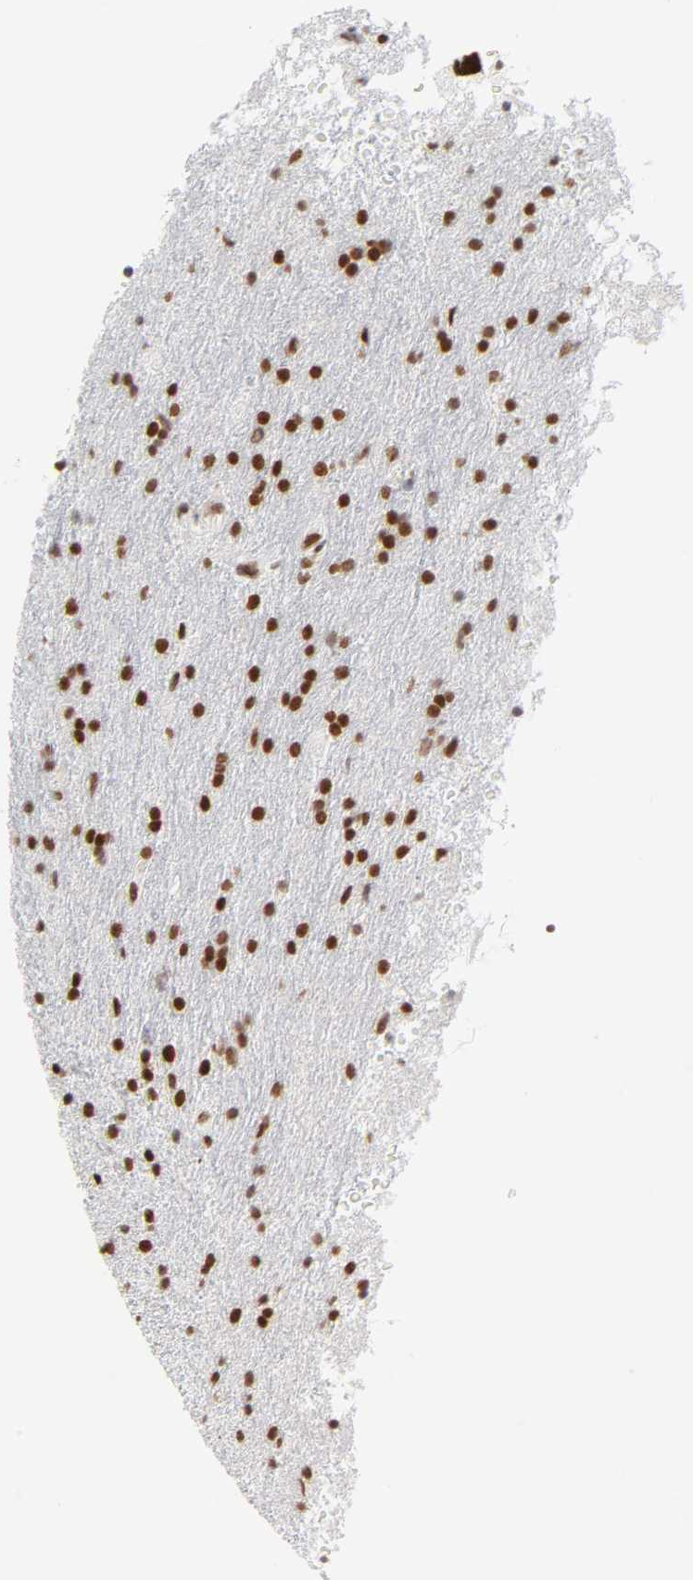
{"staining": {"intensity": "strong", "quantity": ">75%", "location": "nuclear"}, "tissue": "glioma", "cell_type": "Tumor cells", "image_type": "cancer", "snomed": [{"axis": "morphology", "description": "Glioma, malignant, High grade"}, {"axis": "topography", "description": "Brain"}], "caption": "Glioma stained with a brown dye displays strong nuclear positive positivity in about >75% of tumor cells.", "gene": "NFIC", "patient": {"sex": "male", "age": 33}}